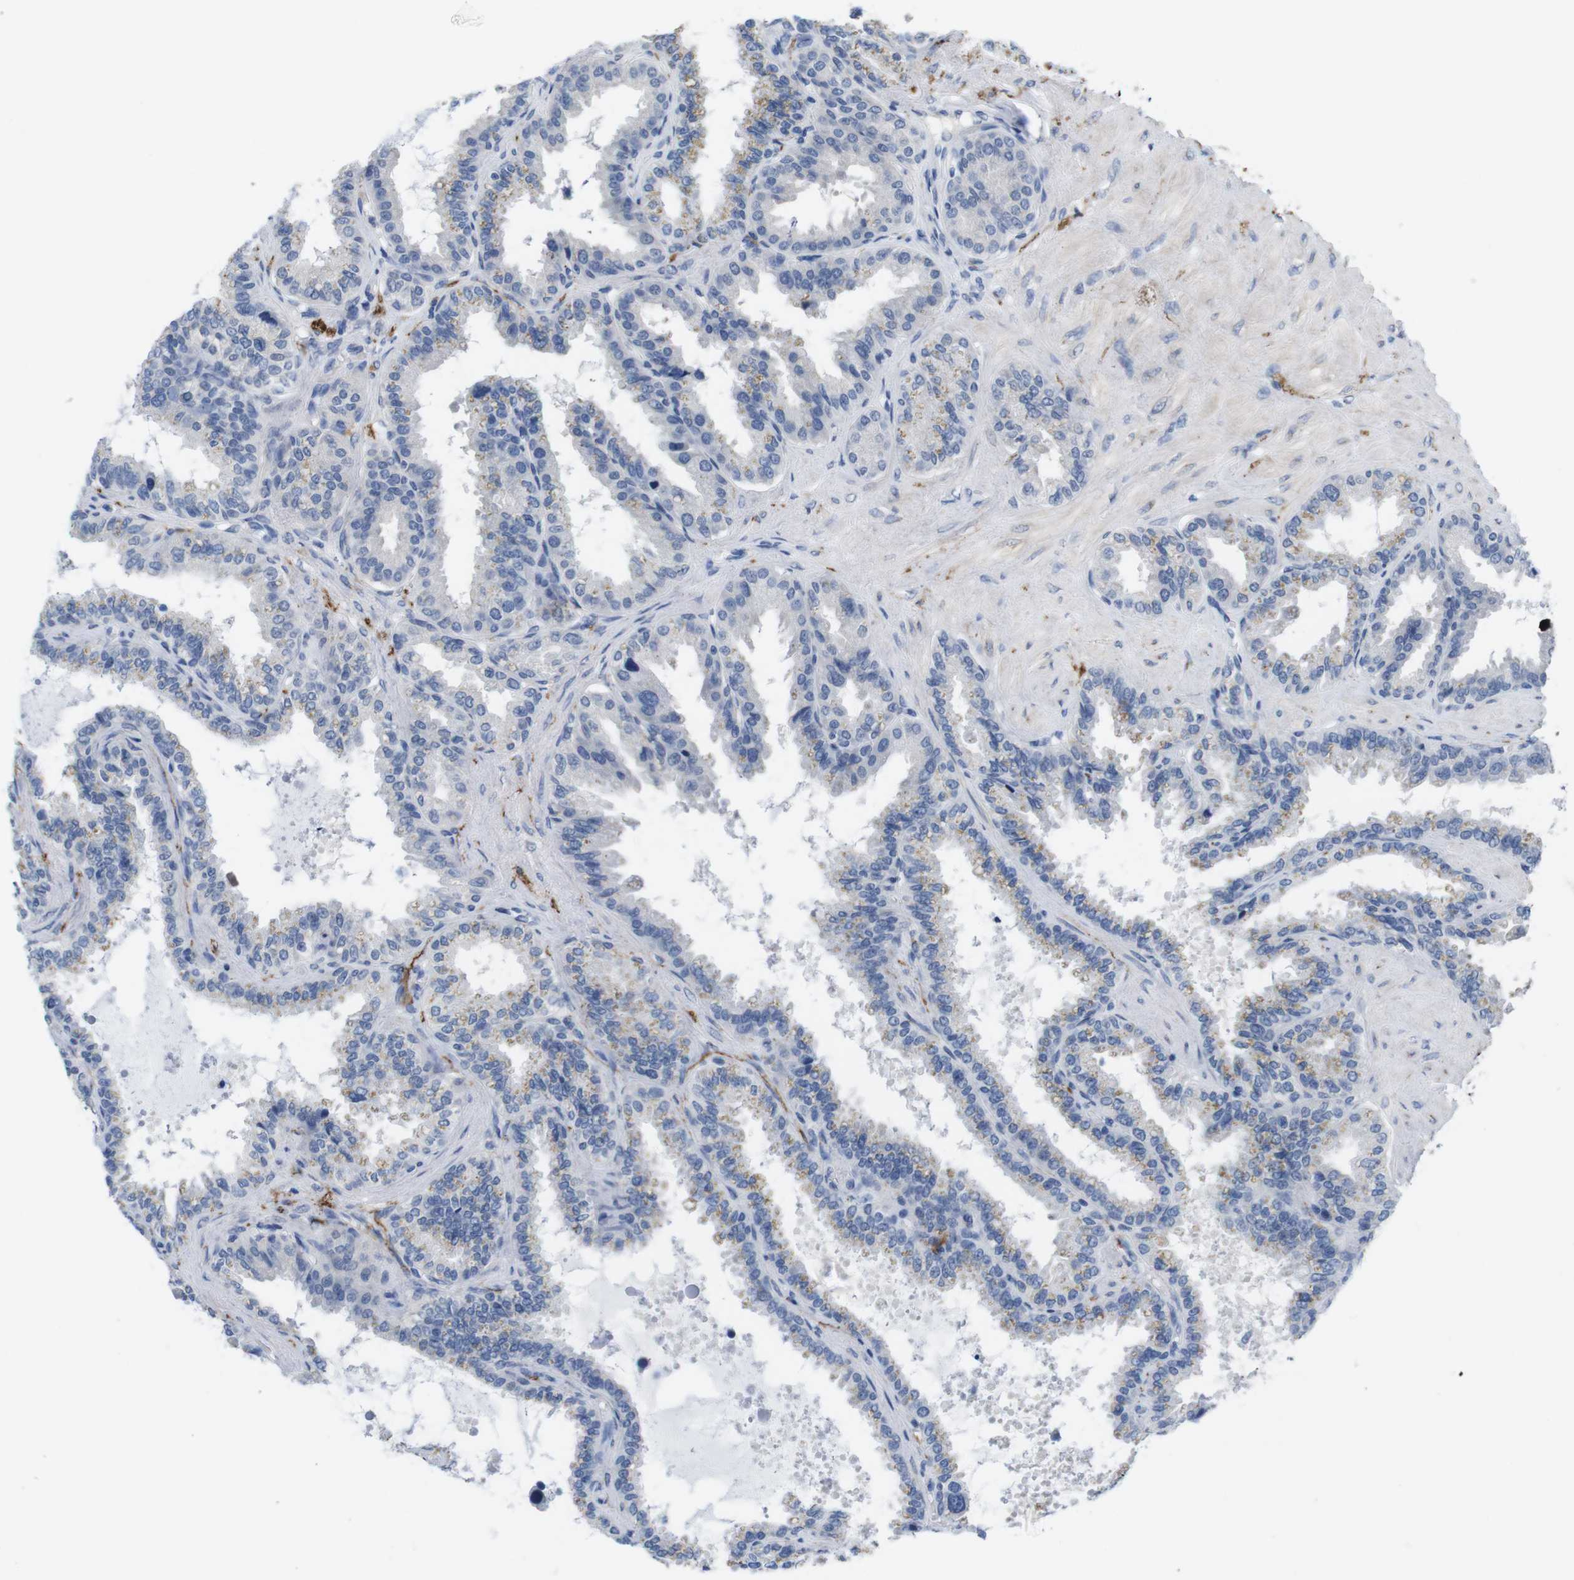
{"staining": {"intensity": "weak", "quantity": "<25%", "location": "cytoplasmic/membranous"}, "tissue": "seminal vesicle", "cell_type": "Glandular cells", "image_type": "normal", "snomed": [{"axis": "morphology", "description": "Normal tissue, NOS"}, {"axis": "topography", "description": "Seminal veicle"}], "caption": "Immunohistochemistry (IHC) photomicrograph of unremarkable human seminal vesicle stained for a protein (brown), which displays no positivity in glandular cells. The staining is performed using DAB brown chromogen with nuclei counter-stained in using hematoxylin.", "gene": "MAP6", "patient": {"sex": "male", "age": 46}}